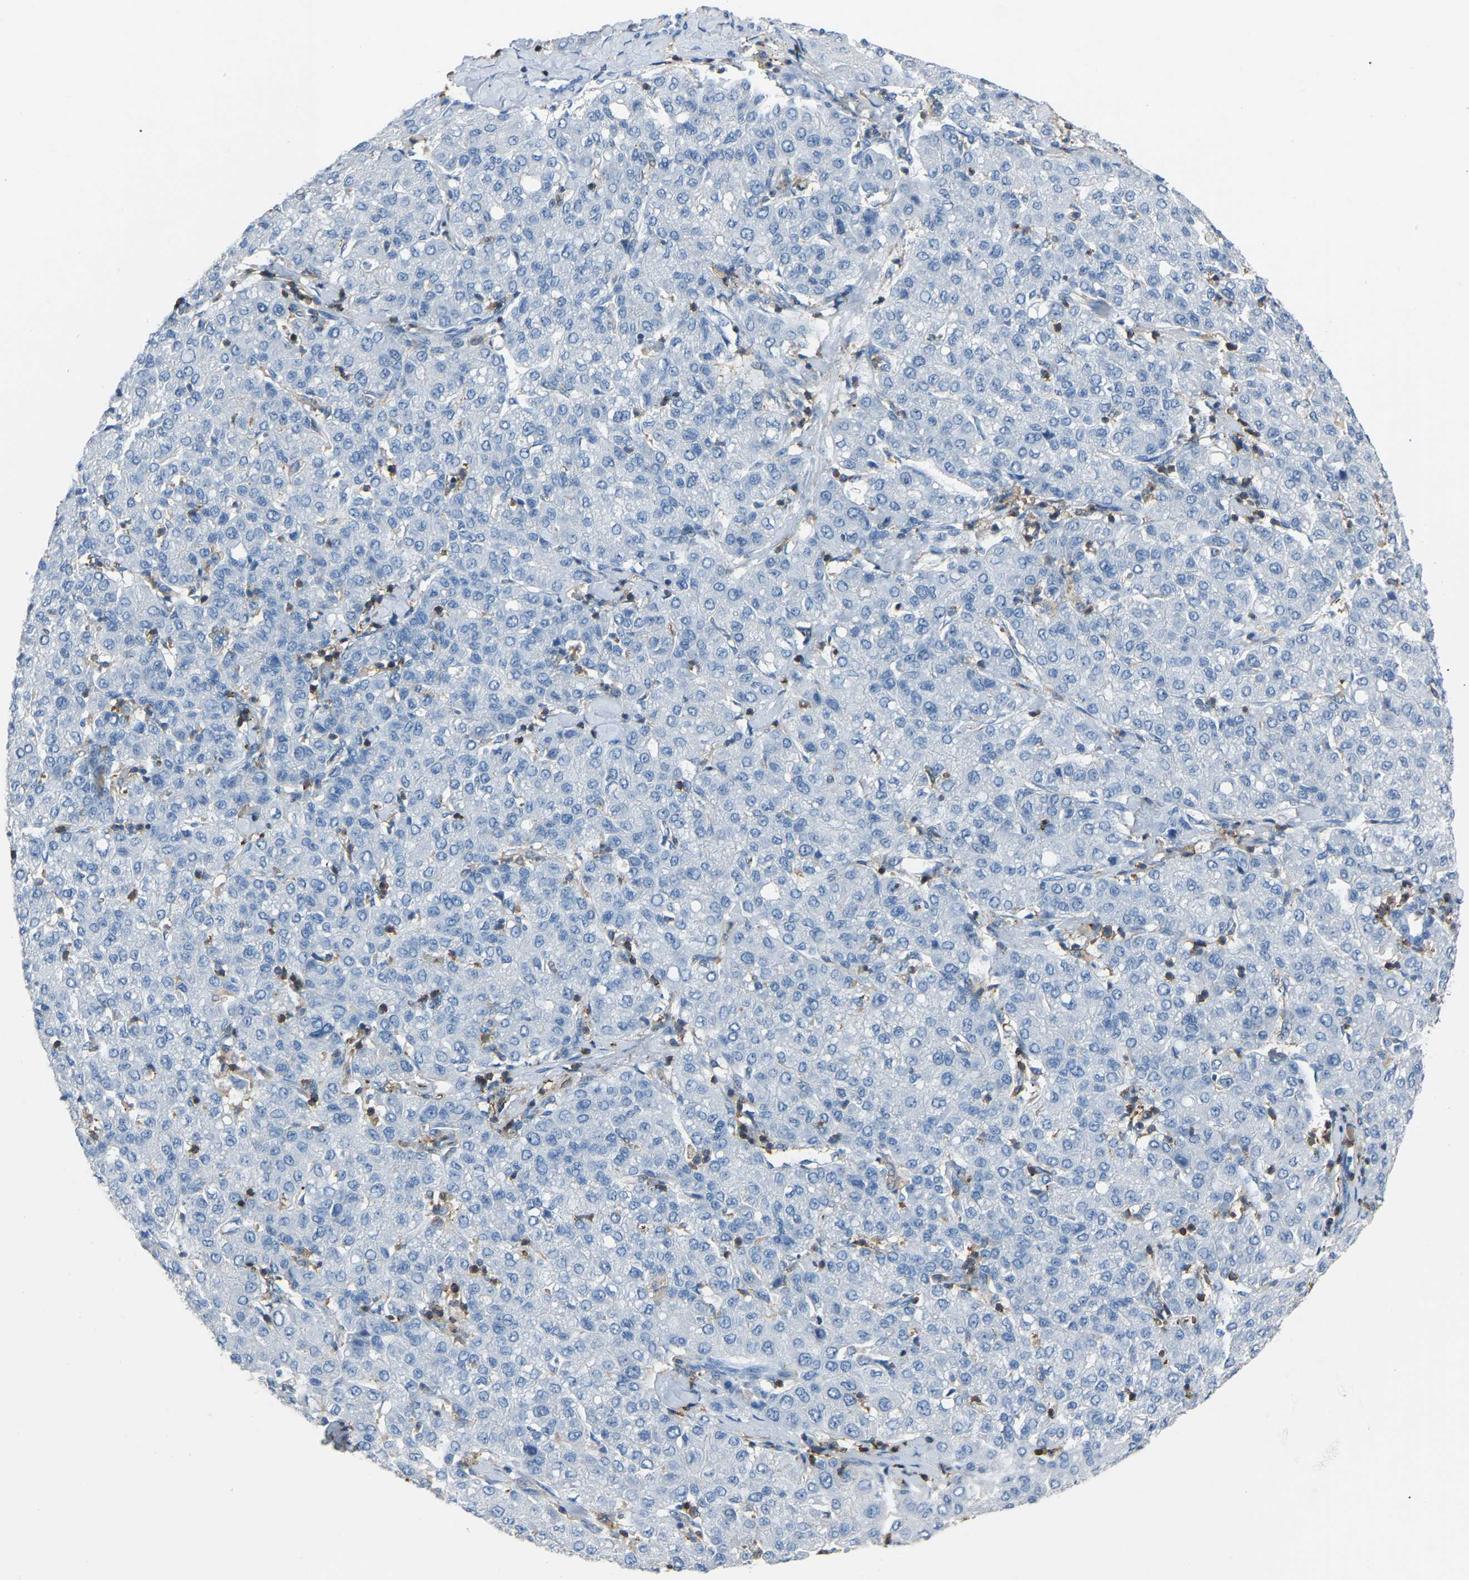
{"staining": {"intensity": "negative", "quantity": "none", "location": "none"}, "tissue": "liver cancer", "cell_type": "Tumor cells", "image_type": "cancer", "snomed": [{"axis": "morphology", "description": "Carcinoma, Hepatocellular, NOS"}, {"axis": "topography", "description": "Liver"}], "caption": "DAB (3,3'-diaminobenzidine) immunohistochemical staining of human hepatocellular carcinoma (liver) shows no significant positivity in tumor cells.", "gene": "ARHGAP45", "patient": {"sex": "male", "age": 65}}